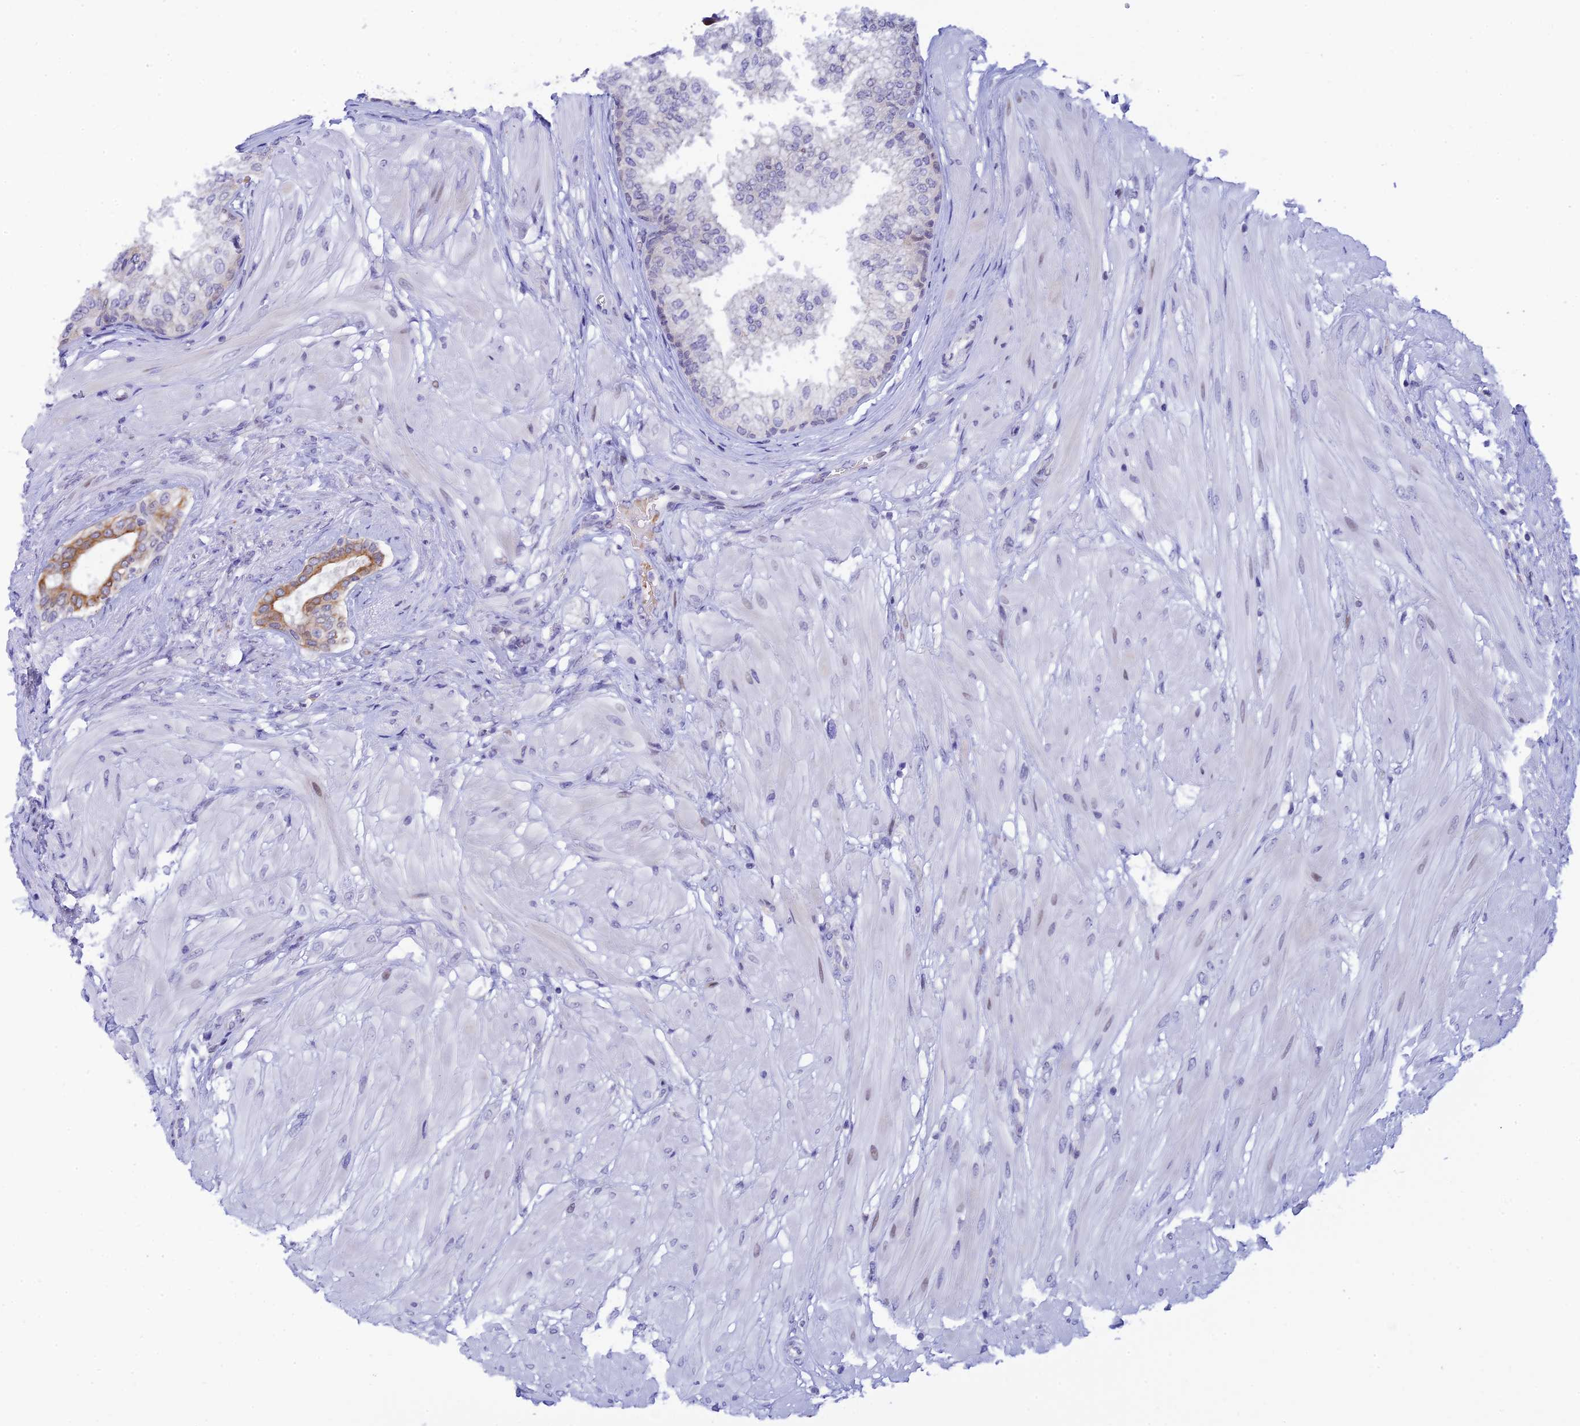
{"staining": {"intensity": "moderate", "quantity": "<25%", "location": "cytoplasmic/membranous"}, "tissue": "prostate", "cell_type": "Glandular cells", "image_type": "normal", "snomed": [{"axis": "morphology", "description": "Normal tissue, NOS"}, {"axis": "topography", "description": "Prostate"}], "caption": "An immunohistochemistry histopathology image of benign tissue is shown. Protein staining in brown labels moderate cytoplasmic/membranous positivity in prostate within glandular cells. (Brightfield microscopy of DAB IHC at high magnification).", "gene": "RASGEF1B", "patient": {"sex": "male", "age": 48}}